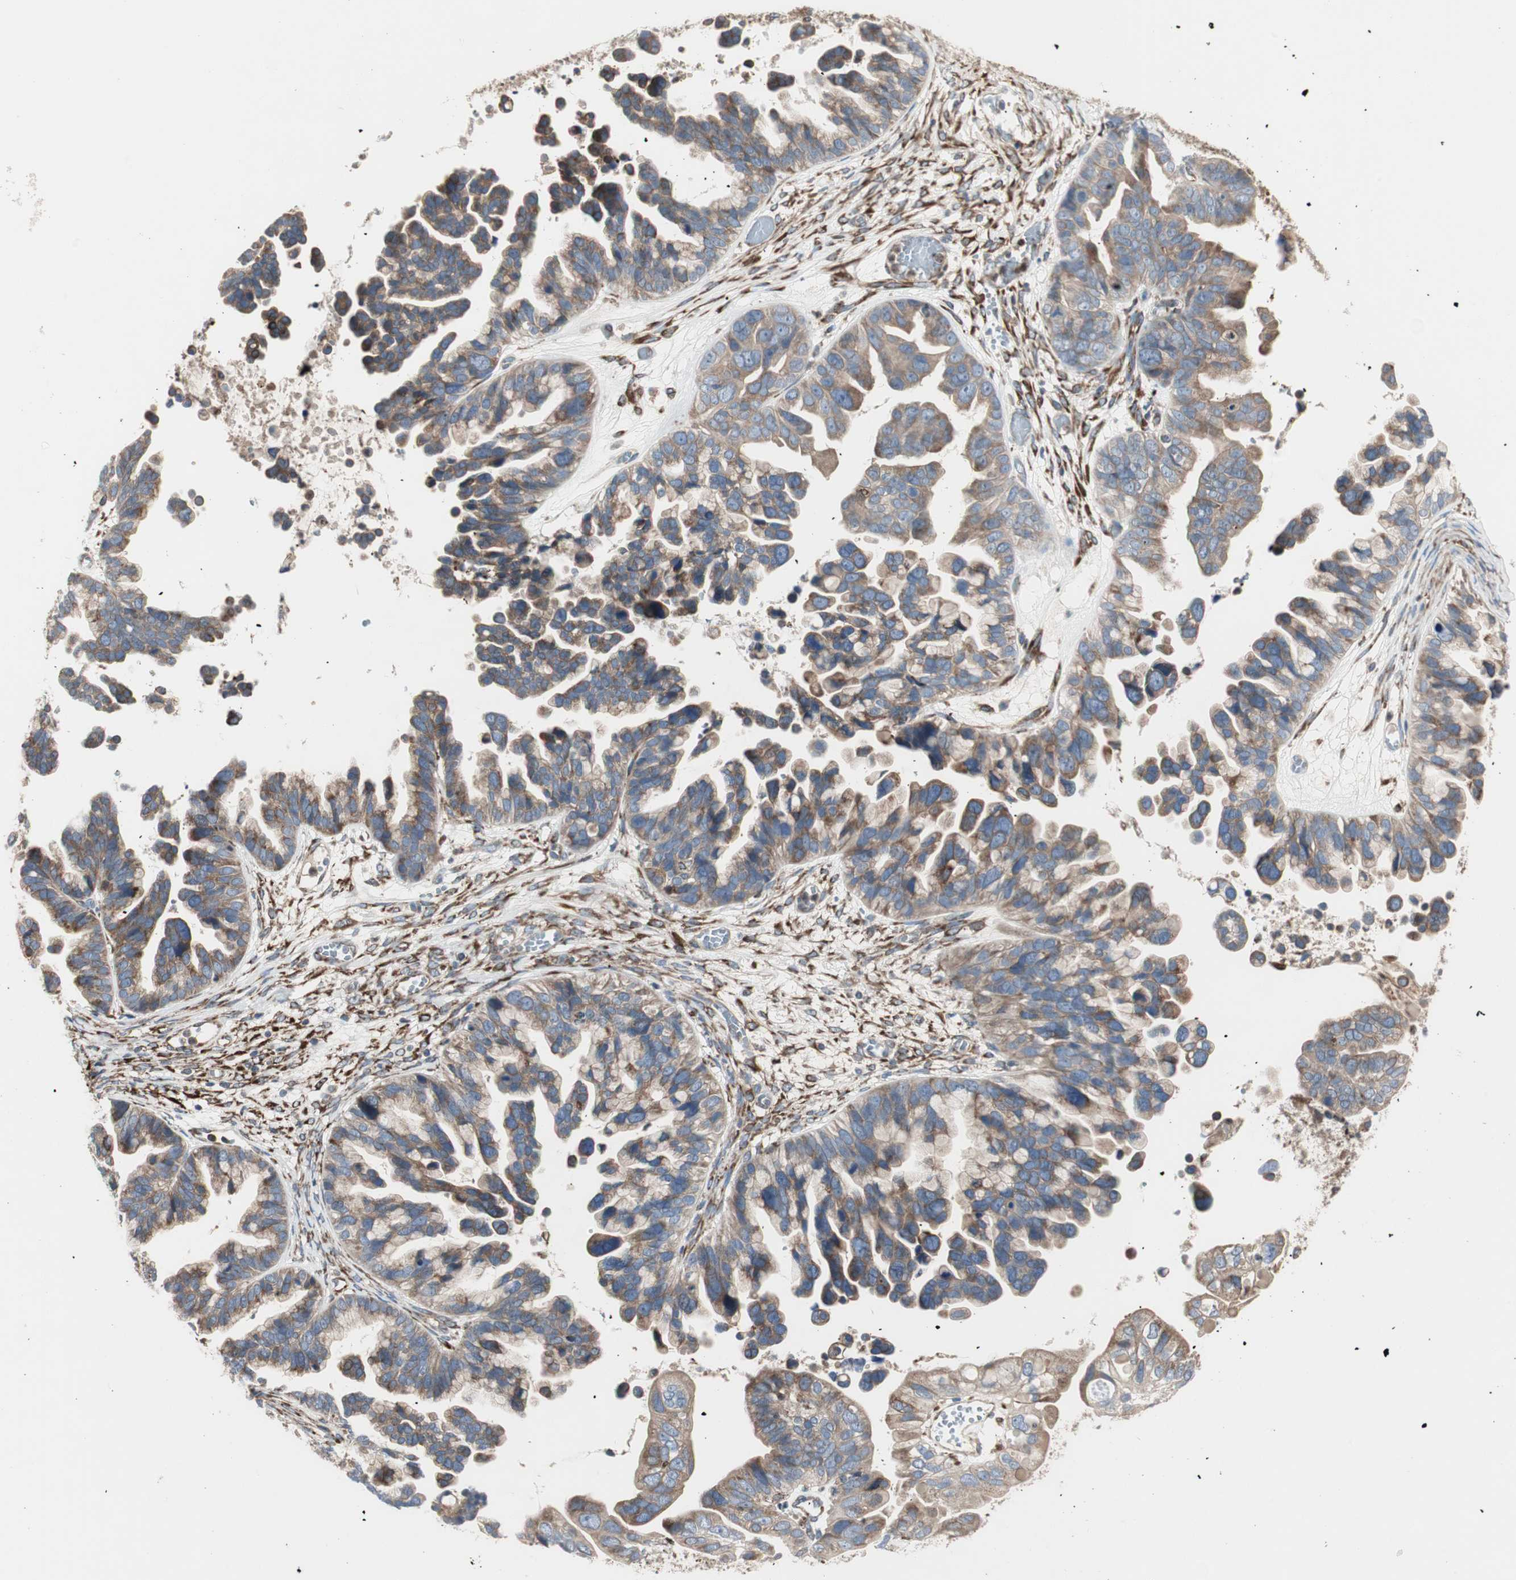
{"staining": {"intensity": "moderate", "quantity": ">75%", "location": "cytoplasmic/membranous"}, "tissue": "ovarian cancer", "cell_type": "Tumor cells", "image_type": "cancer", "snomed": [{"axis": "morphology", "description": "Cystadenocarcinoma, serous, NOS"}, {"axis": "topography", "description": "Ovary"}], "caption": "Ovarian cancer stained with IHC reveals moderate cytoplasmic/membranous expression in about >75% of tumor cells. The protein is shown in brown color, while the nuclei are stained blue.", "gene": "H6PD", "patient": {"sex": "female", "age": 56}}